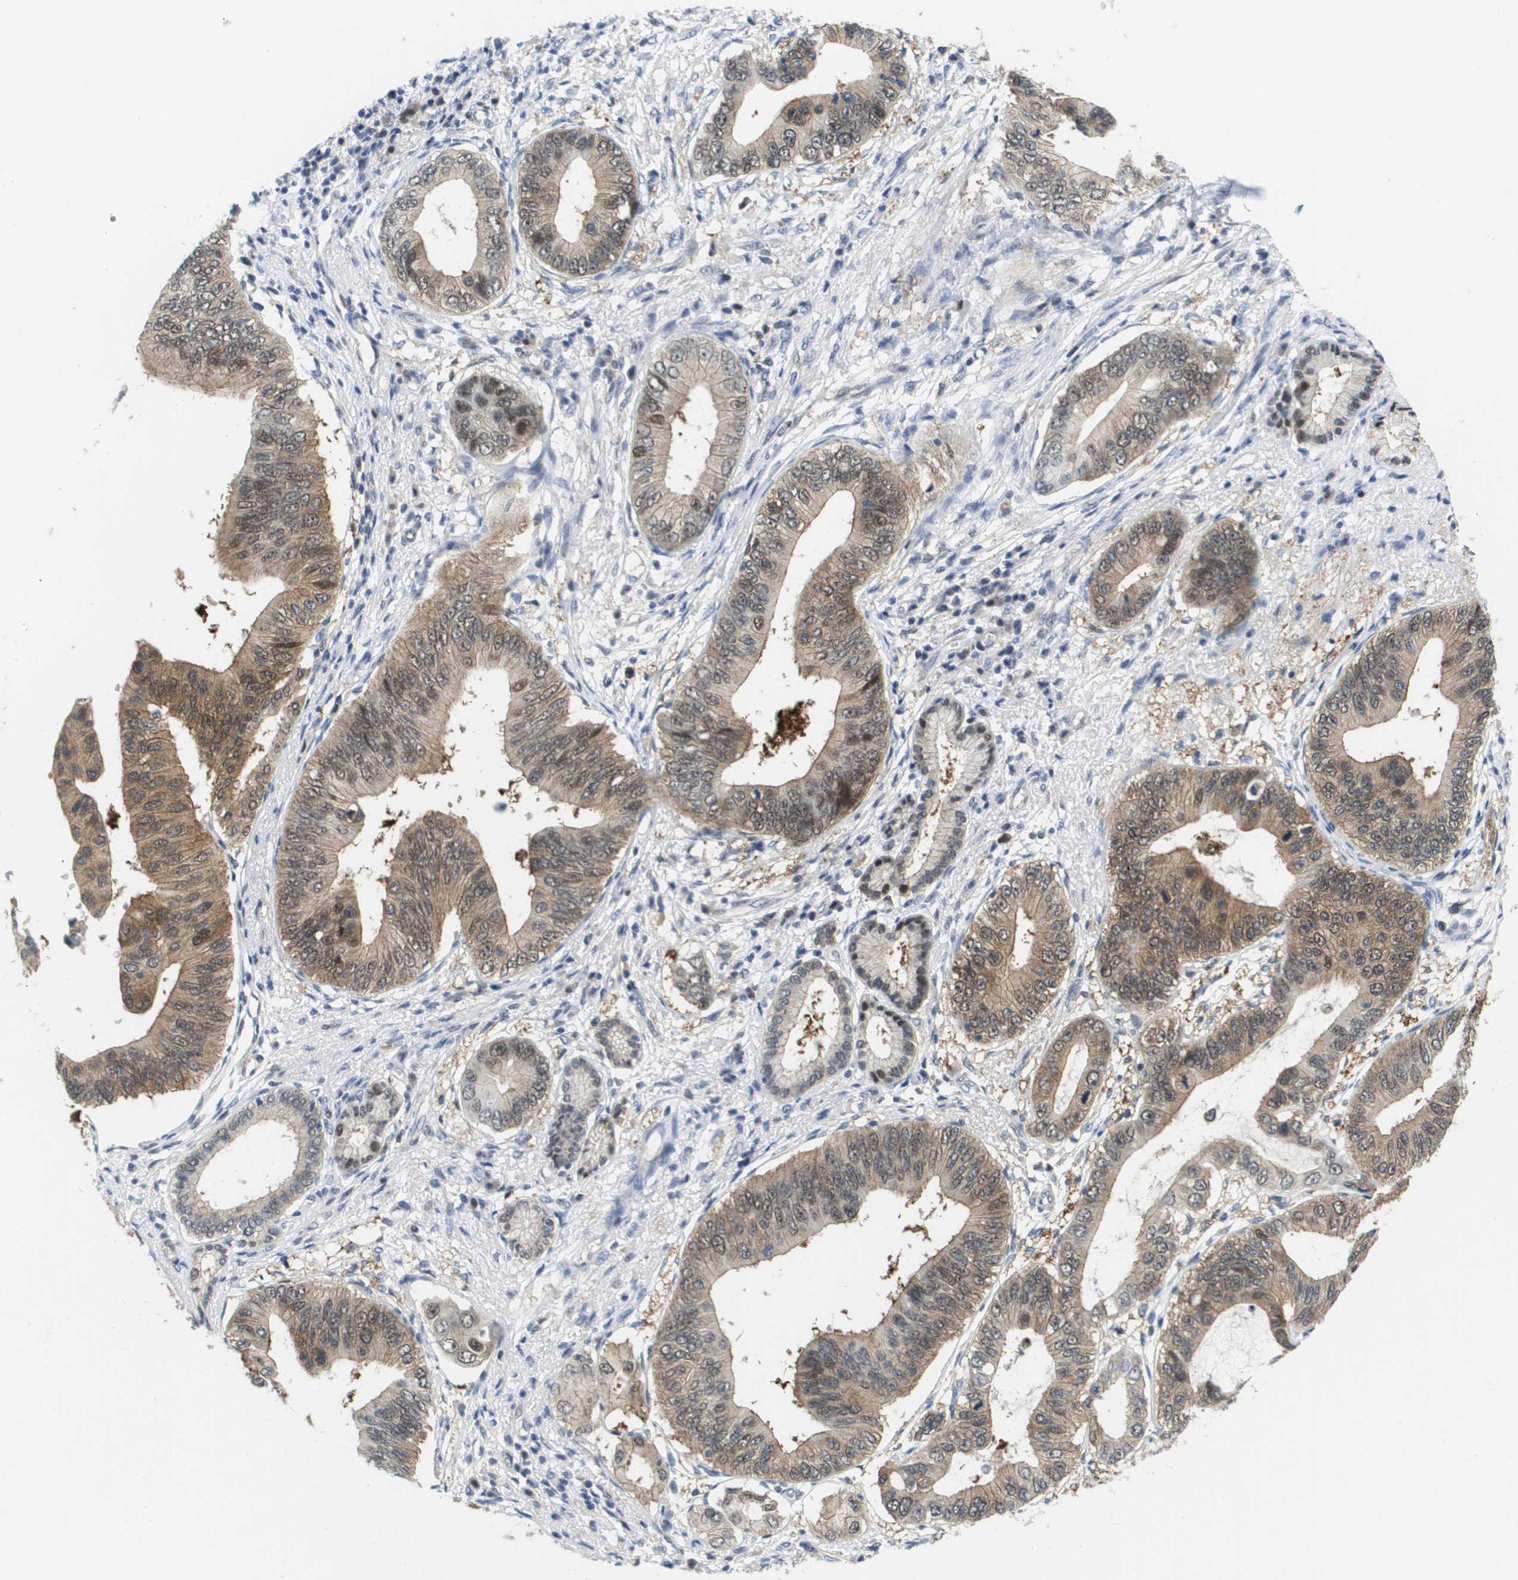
{"staining": {"intensity": "moderate", "quantity": ">75%", "location": "cytoplasmic/membranous"}, "tissue": "pancreatic cancer", "cell_type": "Tumor cells", "image_type": "cancer", "snomed": [{"axis": "morphology", "description": "Adenocarcinoma, NOS"}, {"axis": "topography", "description": "Pancreas"}], "caption": "Adenocarcinoma (pancreatic) tissue exhibits moderate cytoplasmic/membranous positivity in approximately >75% of tumor cells, visualized by immunohistochemistry.", "gene": "FKBP4", "patient": {"sex": "male", "age": 77}}